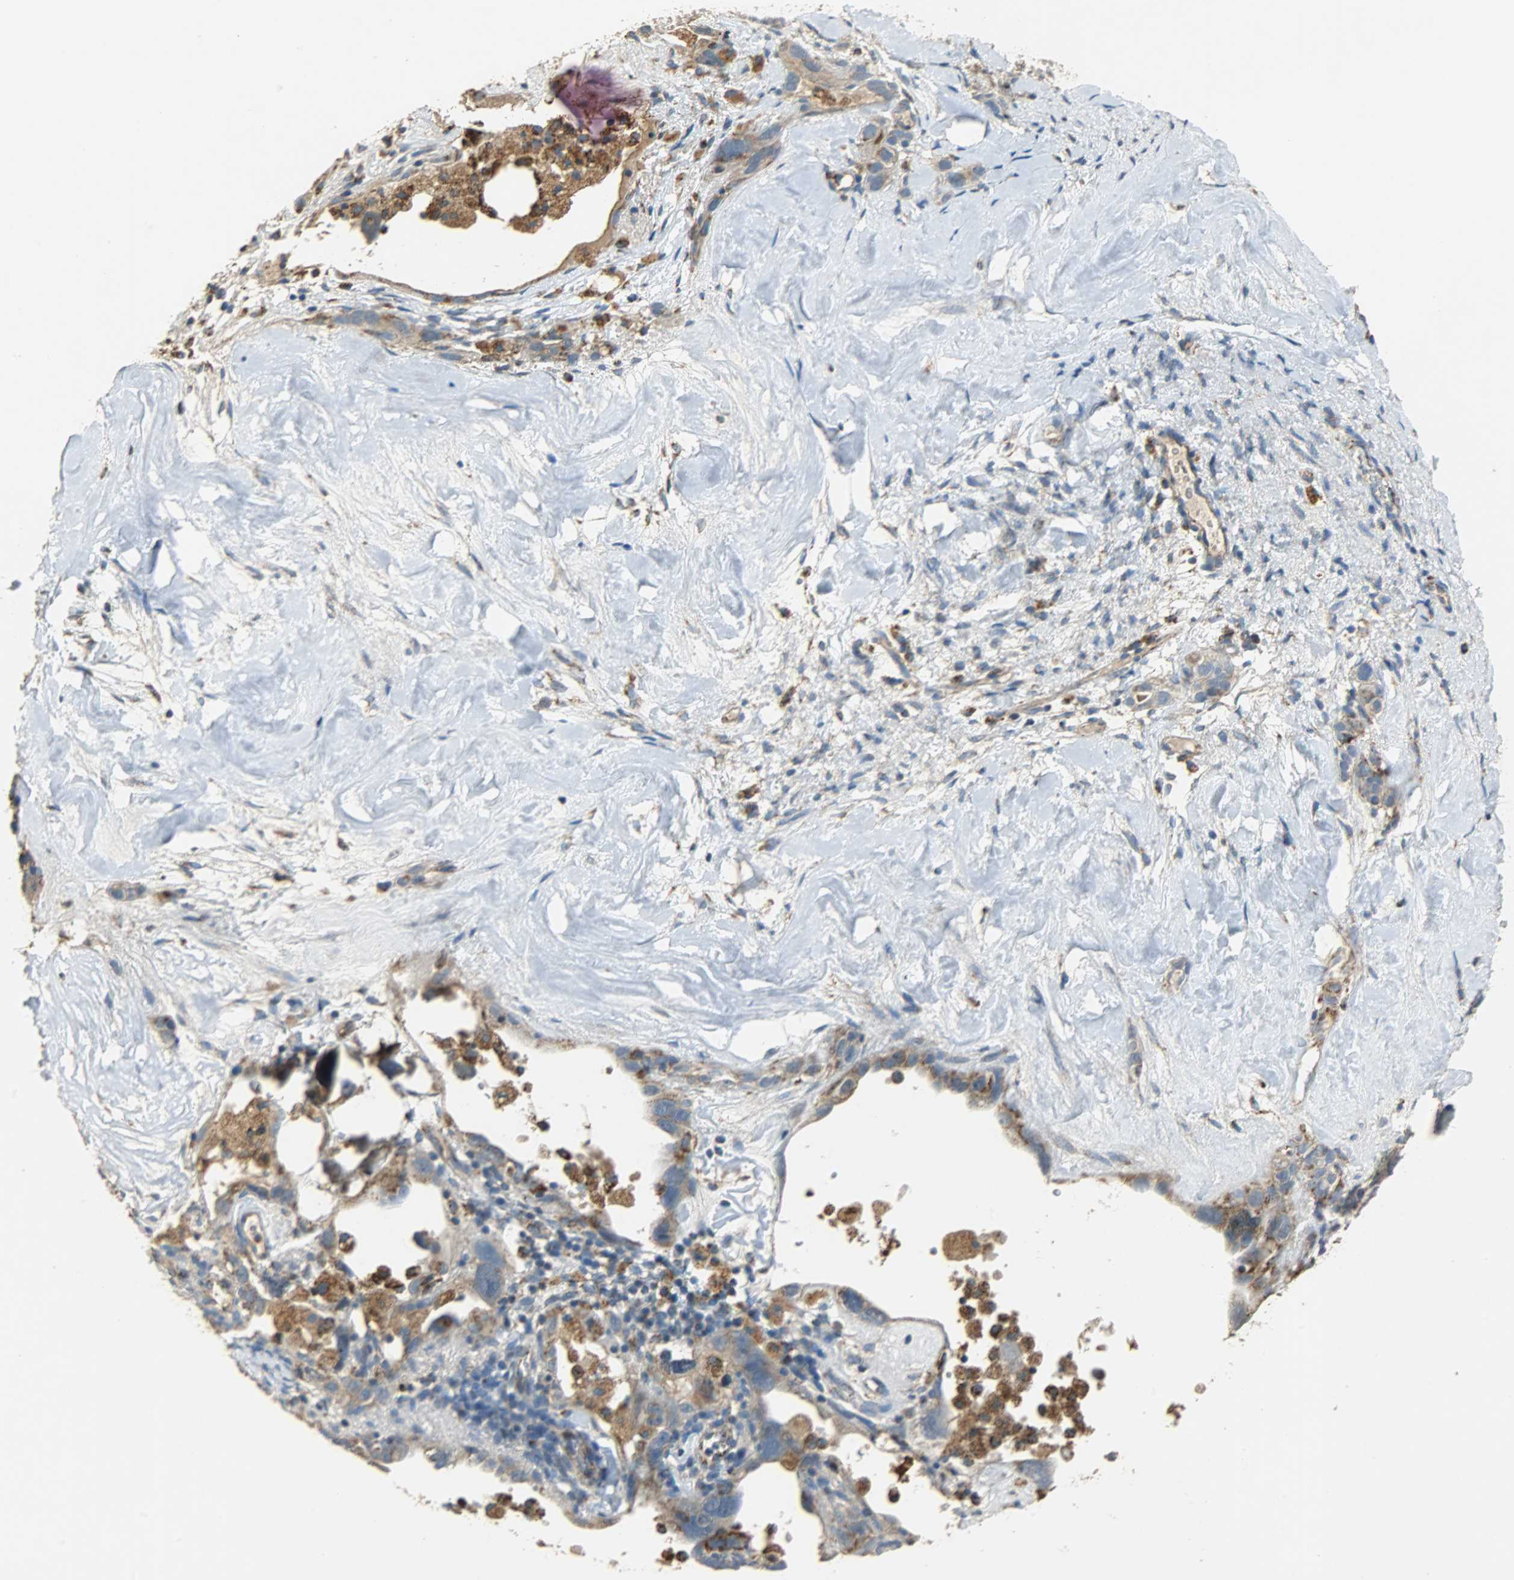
{"staining": {"intensity": "moderate", "quantity": ">75%", "location": "cytoplasmic/membranous"}, "tissue": "ovarian cancer", "cell_type": "Tumor cells", "image_type": "cancer", "snomed": [{"axis": "morphology", "description": "Cystadenocarcinoma, serous, NOS"}, {"axis": "topography", "description": "Ovary"}], "caption": "Ovarian cancer stained with a brown dye exhibits moderate cytoplasmic/membranous positive expression in about >75% of tumor cells.", "gene": "HDHD5", "patient": {"sex": "female", "age": 66}}